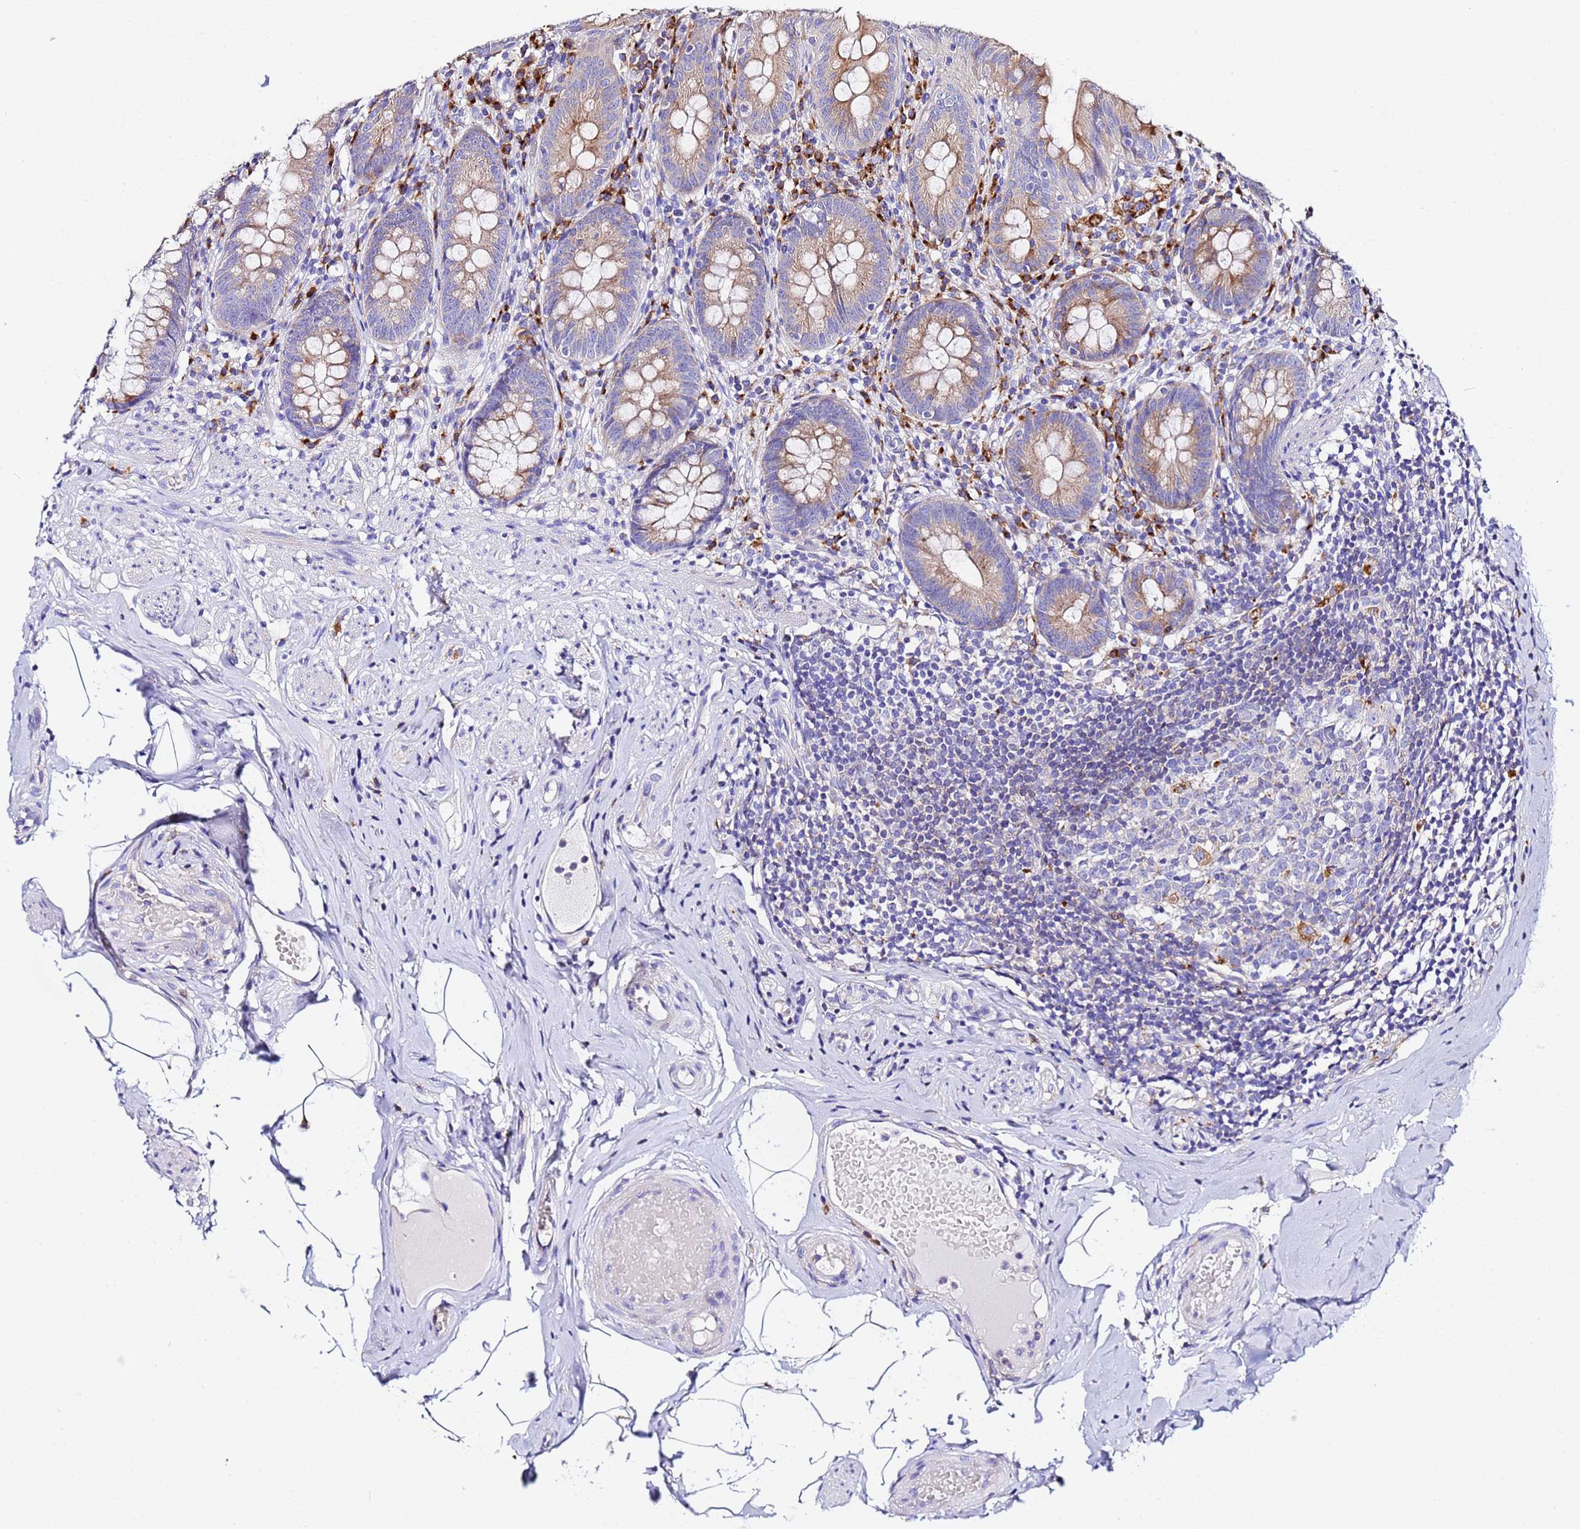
{"staining": {"intensity": "moderate", "quantity": "25%-75%", "location": "cytoplasmic/membranous"}, "tissue": "appendix", "cell_type": "Glandular cells", "image_type": "normal", "snomed": [{"axis": "morphology", "description": "Normal tissue, NOS"}, {"axis": "topography", "description": "Appendix"}], "caption": "DAB immunohistochemical staining of benign human appendix displays moderate cytoplasmic/membranous protein expression in about 25%-75% of glandular cells.", "gene": "VTI1B", "patient": {"sex": "male", "age": 55}}